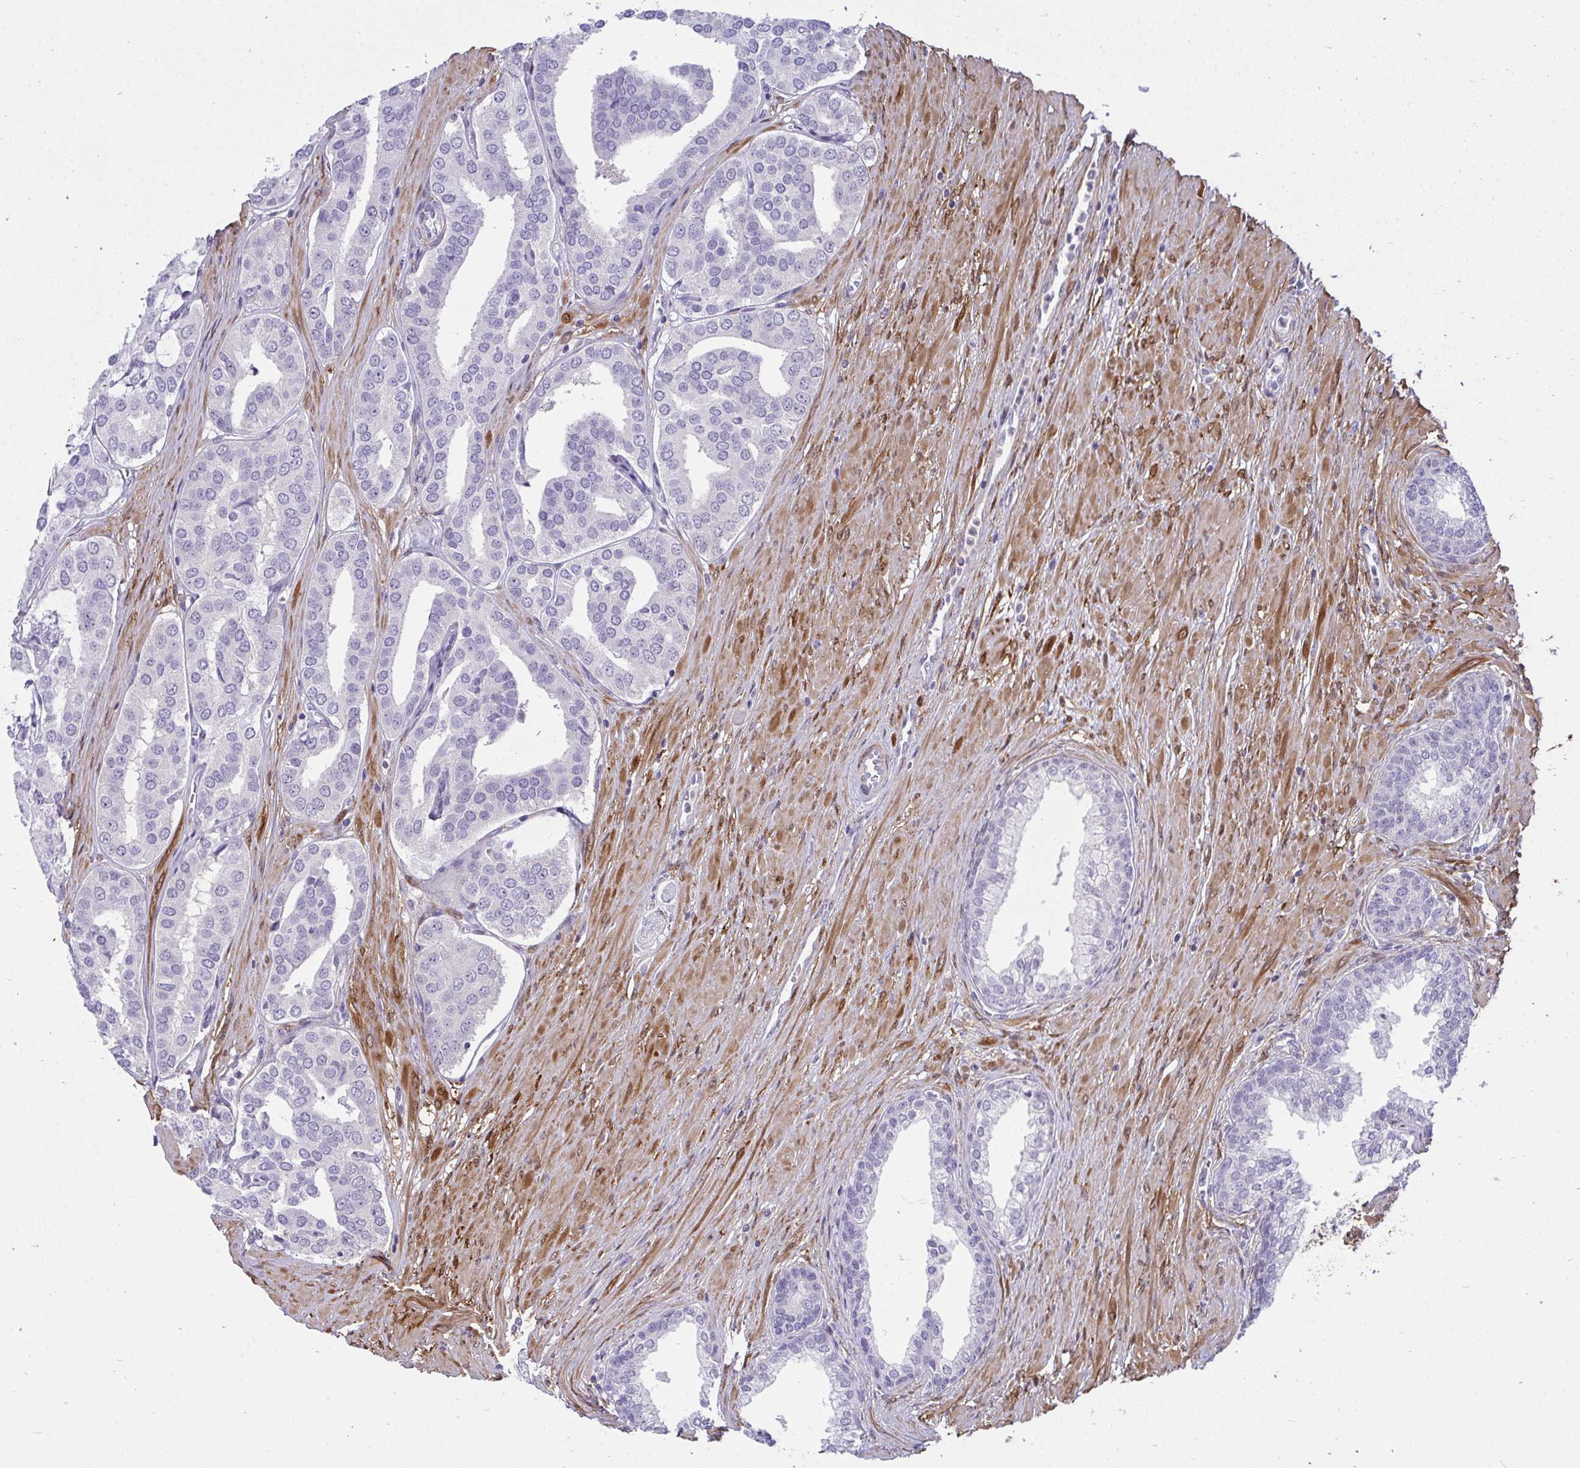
{"staining": {"intensity": "negative", "quantity": "none", "location": "none"}, "tissue": "prostate cancer", "cell_type": "Tumor cells", "image_type": "cancer", "snomed": [{"axis": "morphology", "description": "Adenocarcinoma, High grade"}, {"axis": "topography", "description": "Prostate"}], "caption": "IHC micrograph of prostate cancer stained for a protein (brown), which exhibits no staining in tumor cells.", "gene": "HSPB6", "patient": {"sex": "male", "age": 58}}